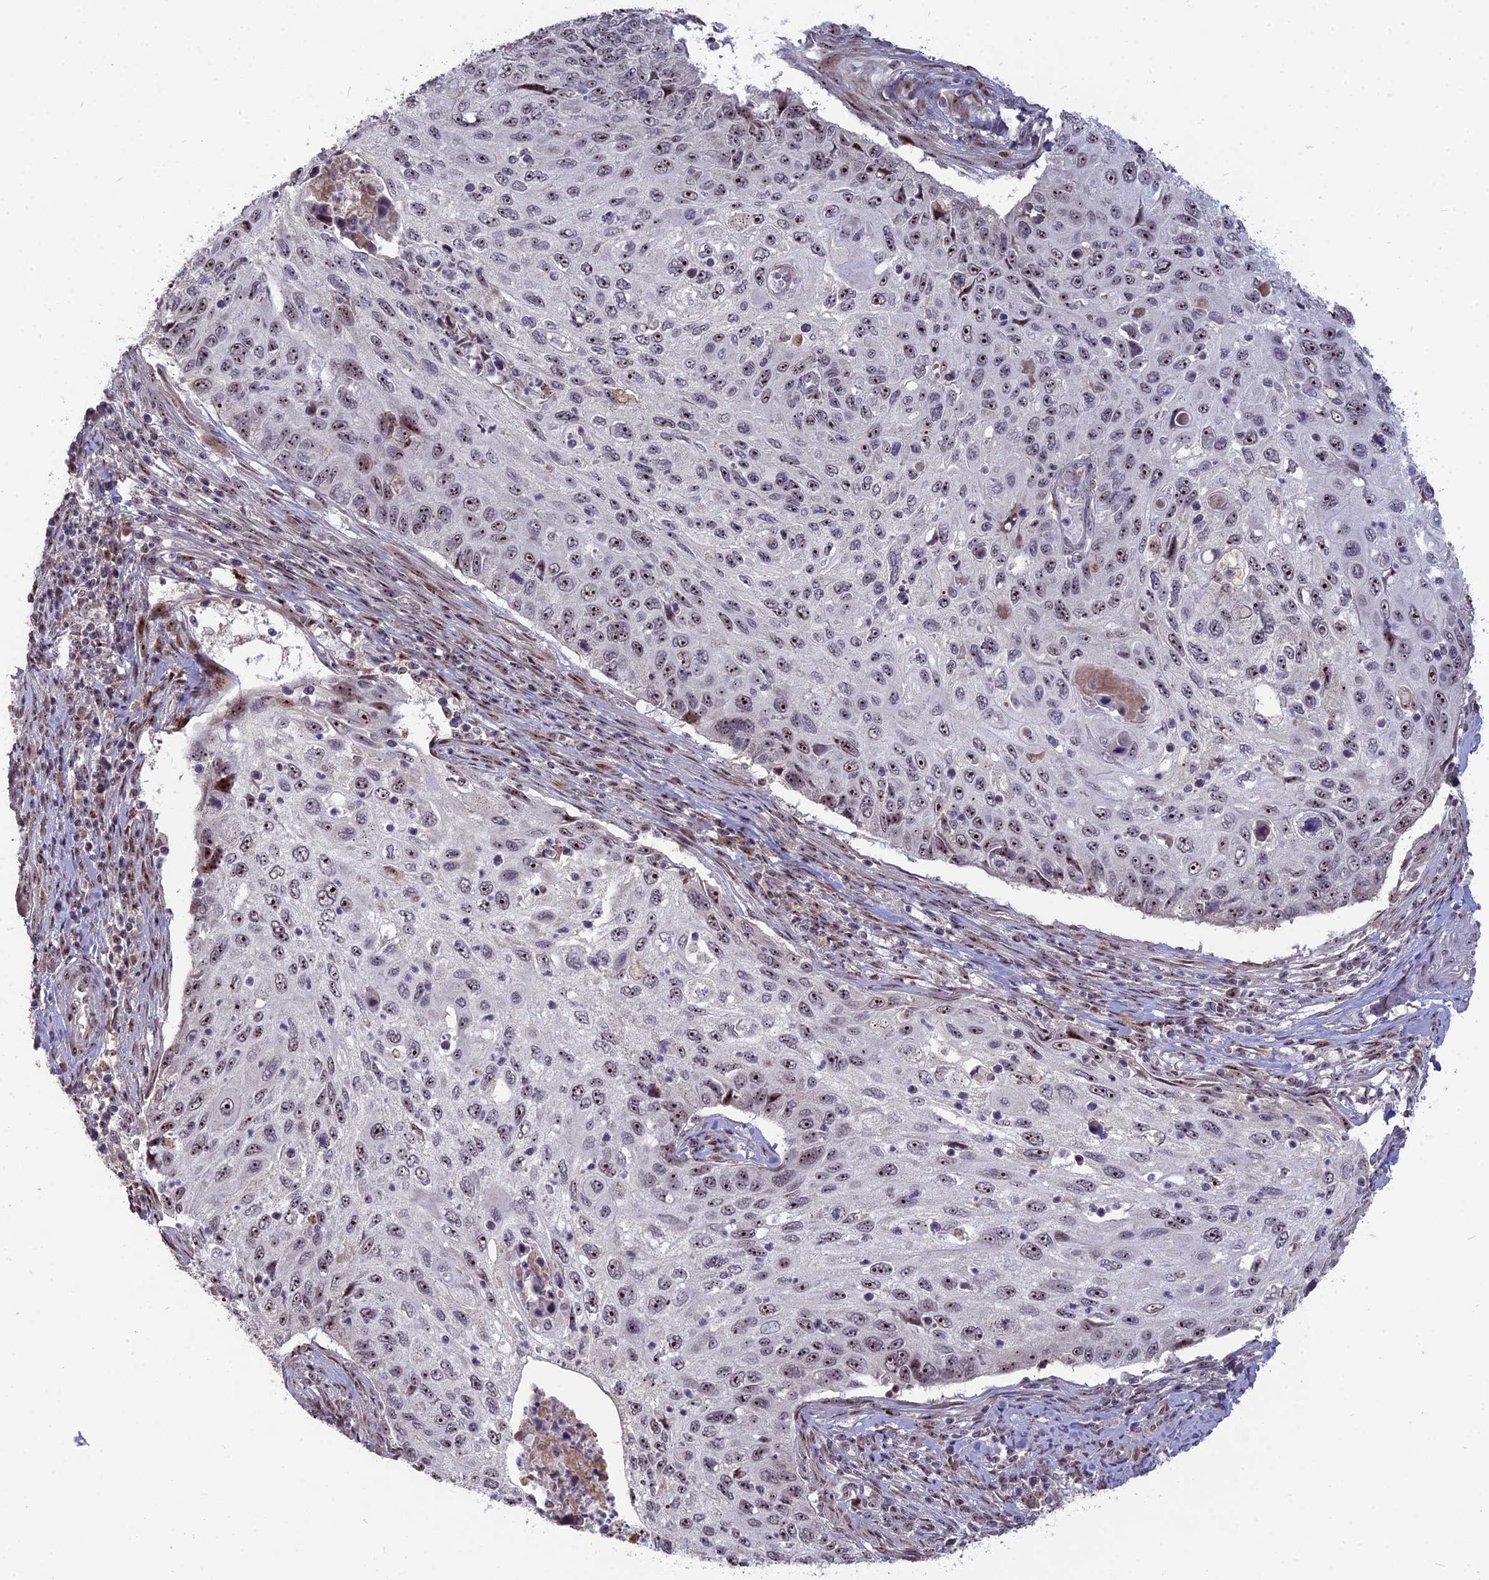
{"staining": {"intensity": "strong", "quantity": "25%-75%", "location": "nuclear"}, "tissue": "cervical cancer", "cell_type": "Tumor cells", "image_type": "cancer", "snomed": [{"axis": "morphology", "description": "Squamous cell carcinoma, NOS"}, {"axis": "topography", "description": "Cervix"}], "caption": "Protein expression analysis of human cervical squamous cell carcinoma reveals strong nuclear staining in approximately 25%-75% of tumor cells. (DAB IHC, brown staining for protein, blue staining for nuclei).", "gene": "FAM131A", "patient": {"sex": "female", "age": 70}}